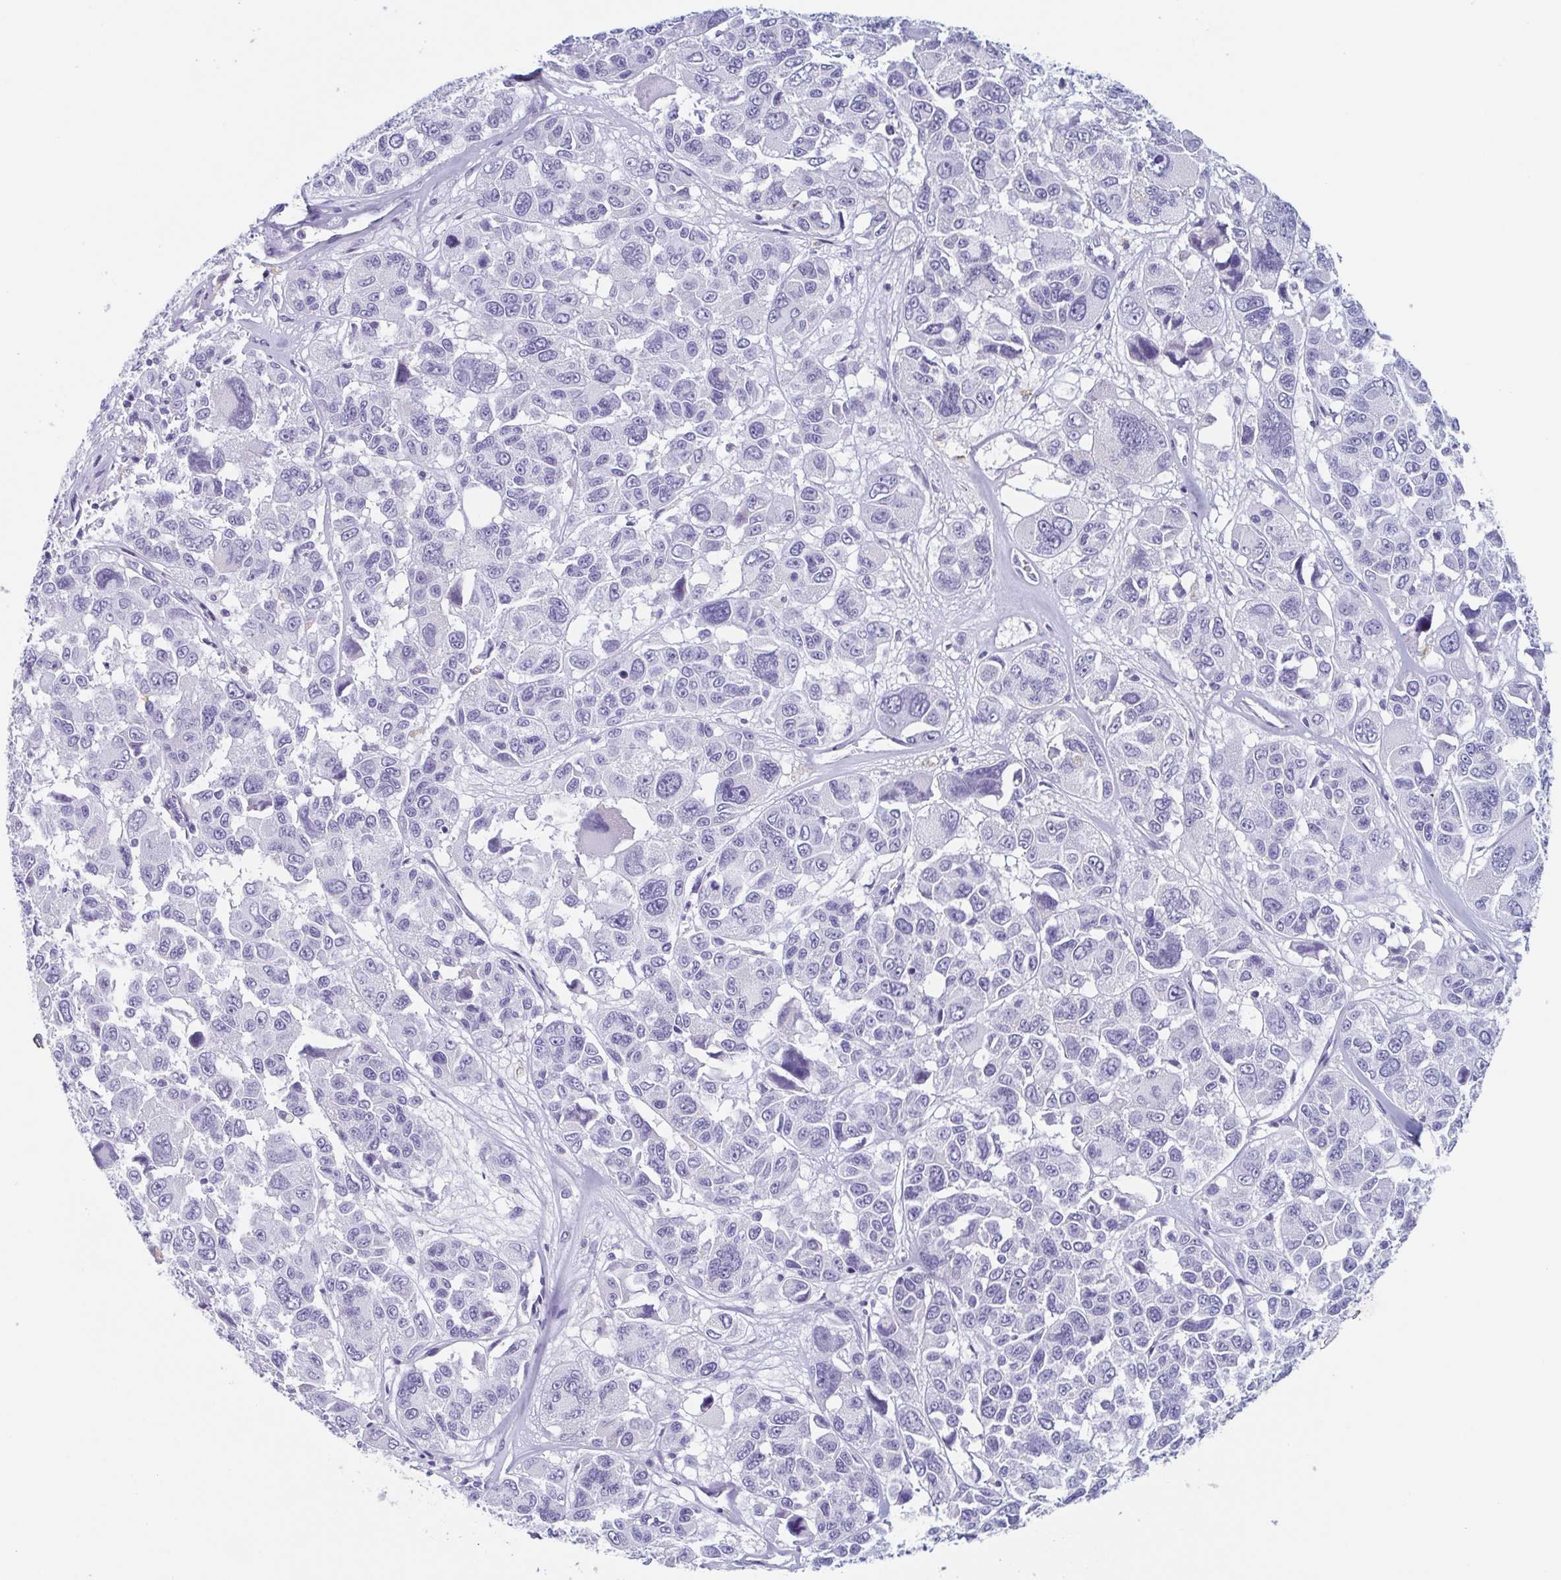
{"staining": {"intensity": "negative", "quantity": "none", "location": "none"}, "tissue": "melanoma", "cell_type": "Tumor cells", "image_type": "cancer", "snomed": [{"axis": "morphology", "description": "Malignant melanoma, NOS"}, {"axis": "topography", "description": "Skin"}], "caption": "The IHC image has no significant staining in tumor cells of melanoma tissue.", "gene": "LYRM2", "patient": {"sex": "female", "age": 66}}